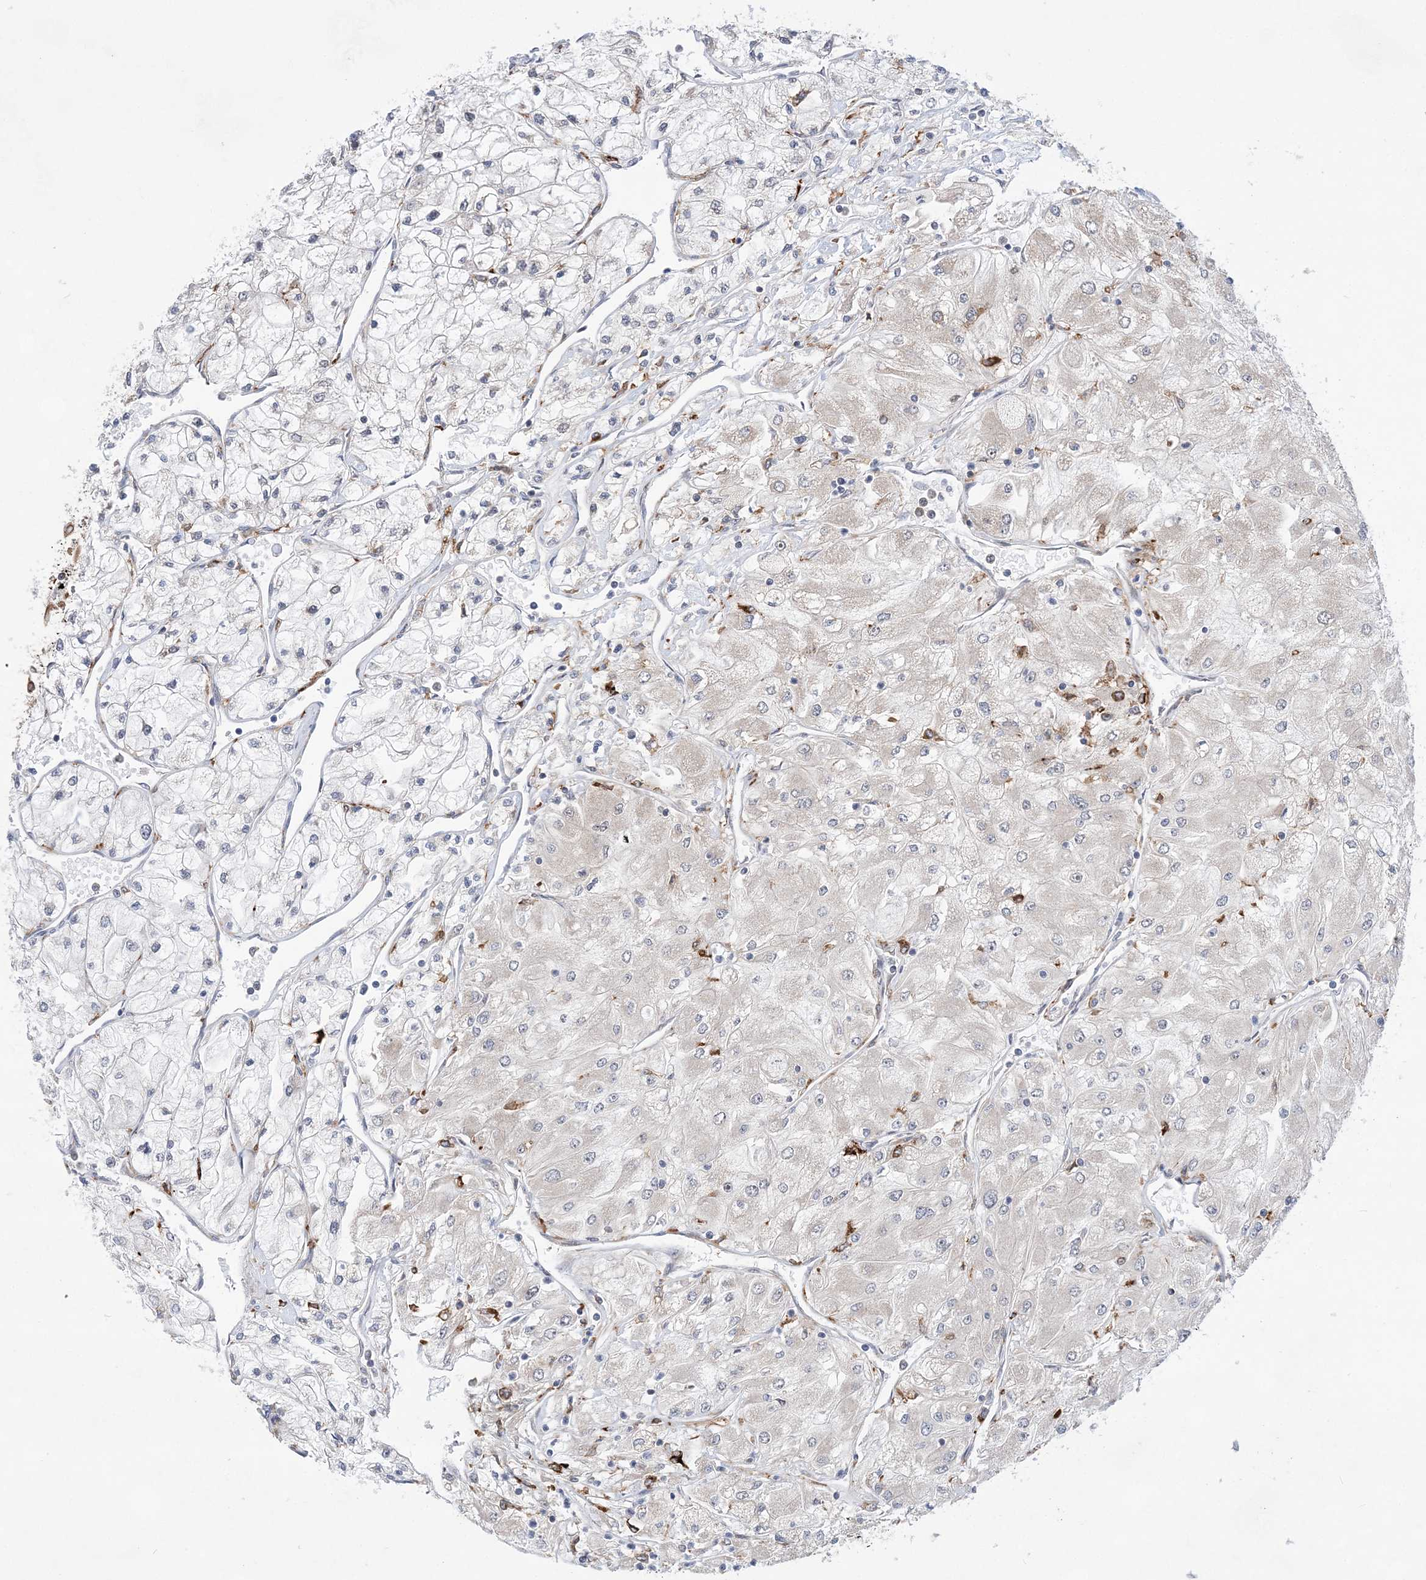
{"staining": {"intensity": "negative", "quantity": "none", "location": "none"}, "tissue": "renal cancer", "cell_type": "Tumor cells", "image_type": "cancer", "snomed": [{"axis": "morphology", "description": "Adenocarcinoma, NOS"}, {"axis": "topography", "description": "Kidney"}], "caption": "Human adenocarcinoma (renal) stained for a protein using IHC exhibits no positivity in tumor cells.", "gene": "ANAPC15", "patient": {"sex": "male", "age": 80}}